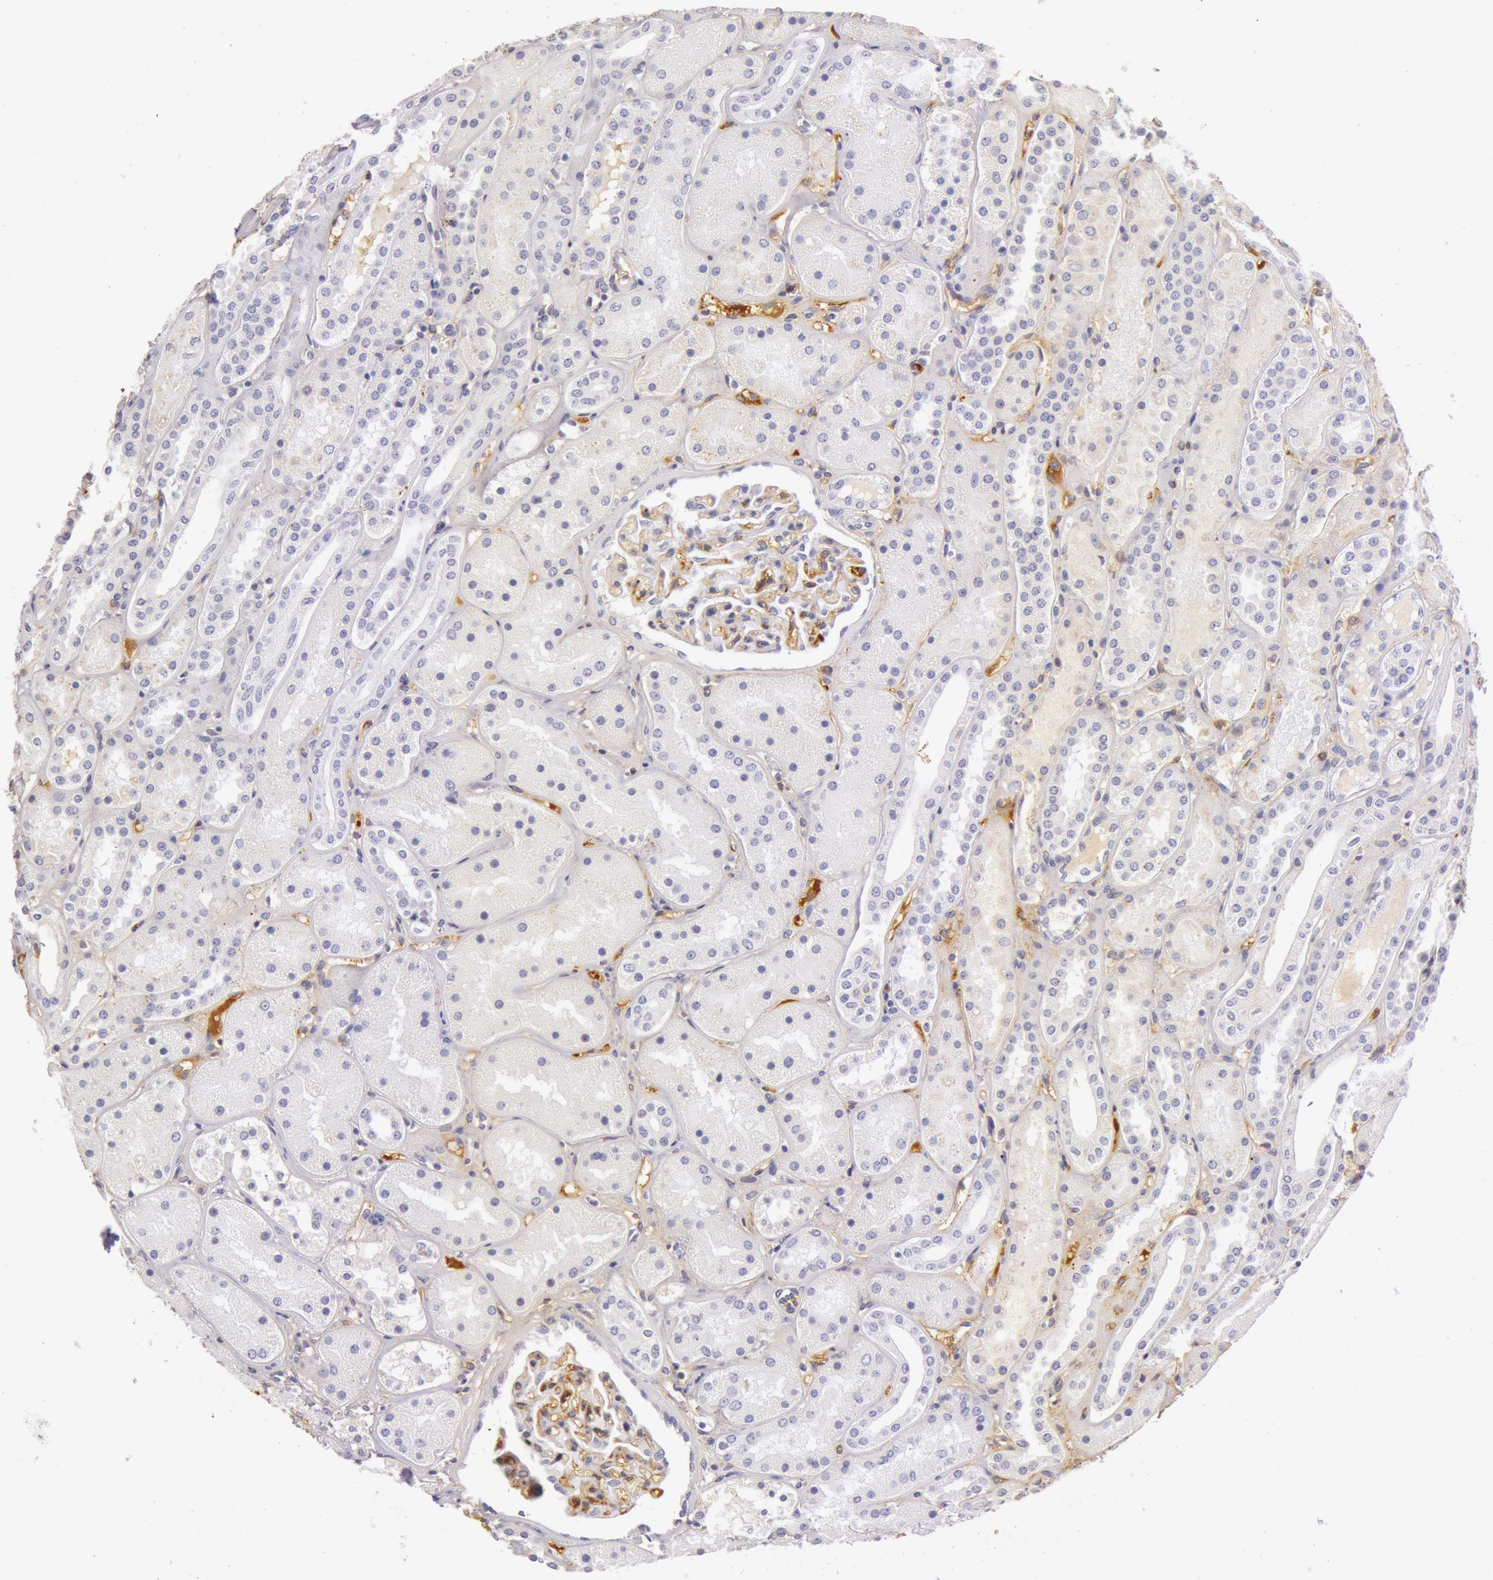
{"staining": {"intensity": "moderate", "quantity": "25%-75%", "location": "cytoplasmic/membranous"}, "tissue": "kidney", "cell_type": "Cells in glomeruli", "image_type": "normal", "snomed": [{"axis": "morphology", "description": "Normal tissue, NOS"}, {"axis": "topography", "description": "Kidney"}], "caption": "A brown stain shows moderate cytoplasmic/membranous positivity of a protein in cells in glomeruli of benign human kidney.", "gene": "C4BPA", "patient": {"sex": "male", "age": 28}}